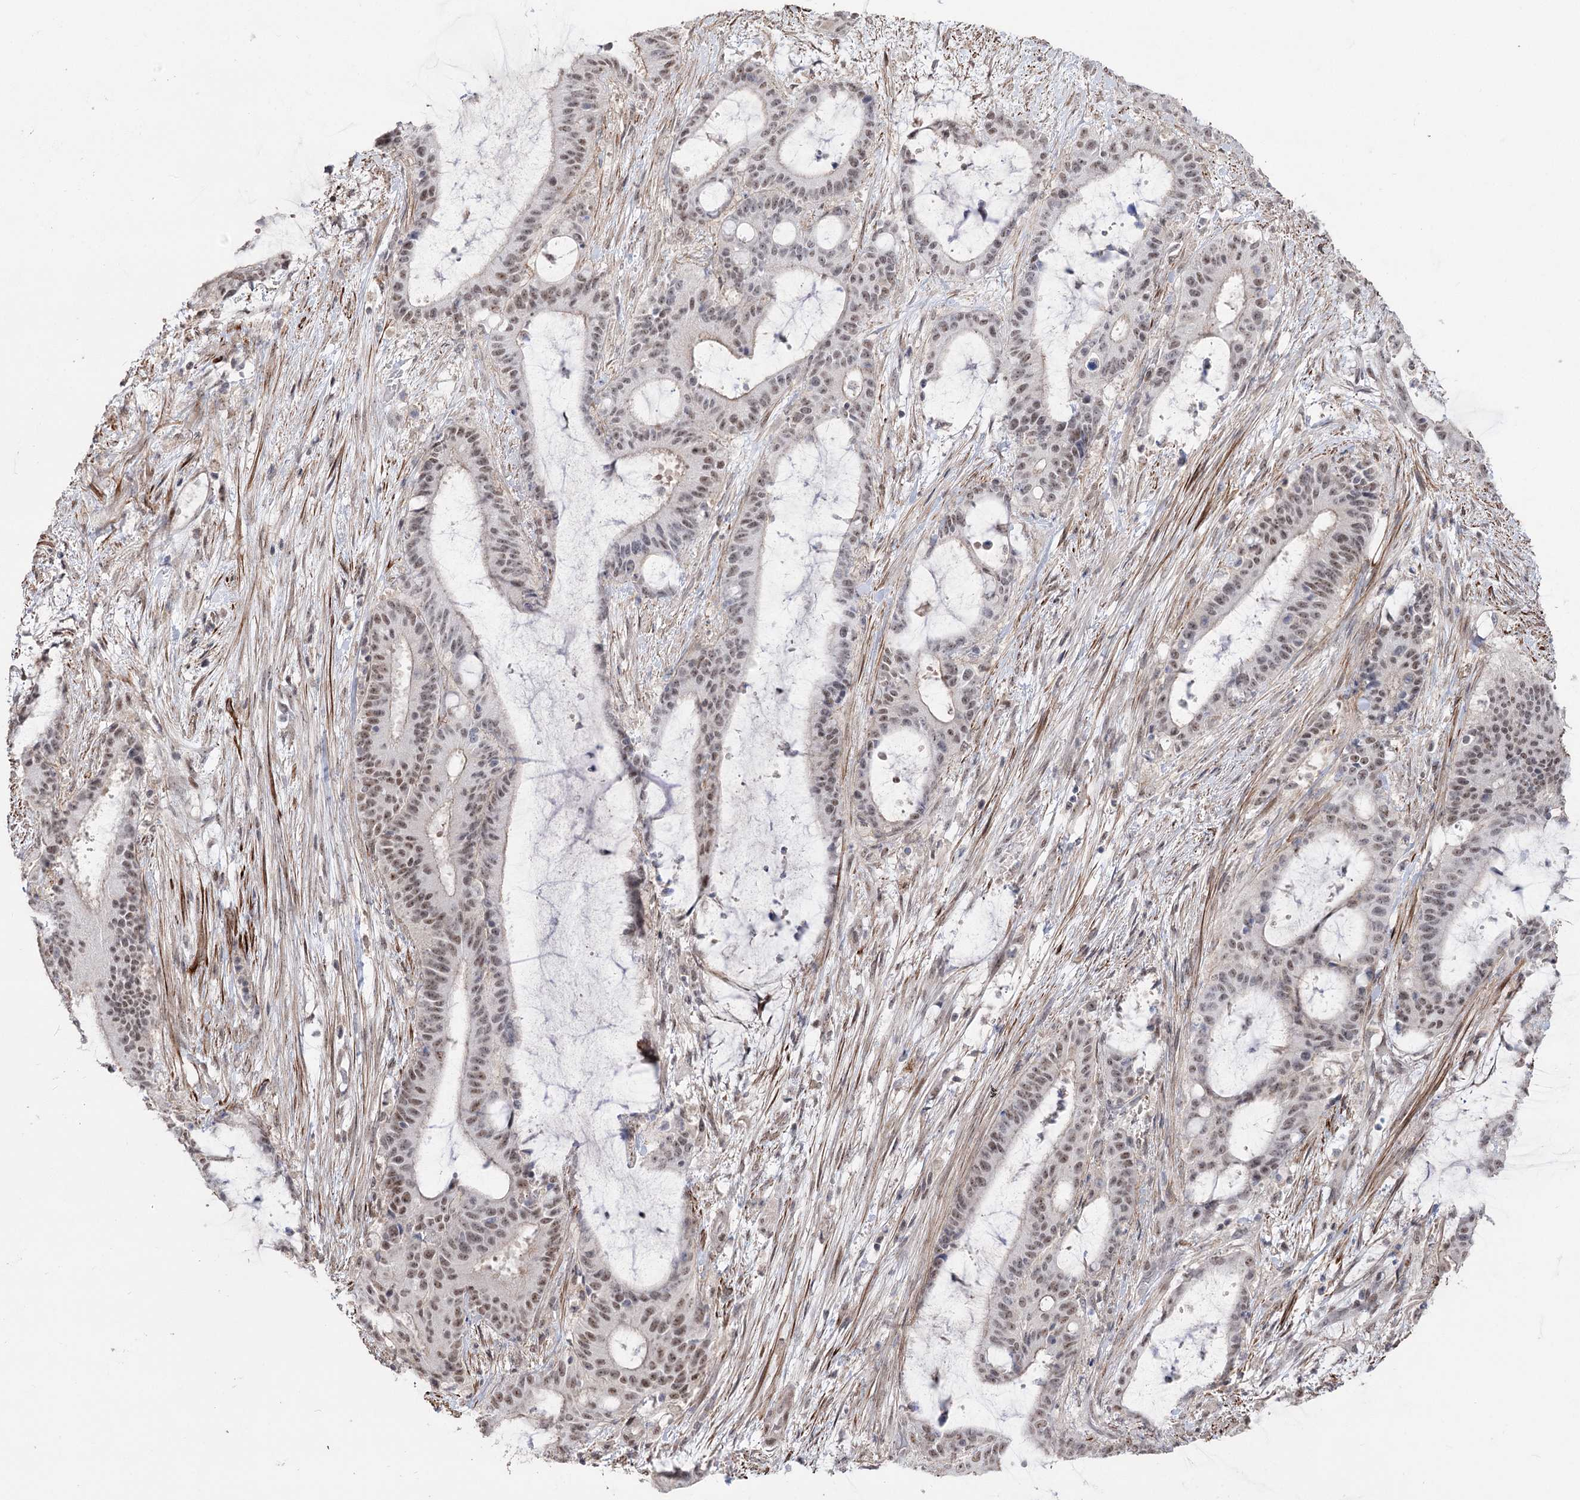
{"staining": {"intensity": "weak", "quantity": "25%-75%", "location": "nuclear"}, "tissue": "liver cancer", "cell_type": "Tumor cells", "image_type": "cancer", "snomed": [{"axis": "morphology", "description": "Normal tissue, NOS"}, {"axis": "morphology", "description": "Cholangiocarcinoma"}, {"axis": "topography", "description": "Liver"}, {"axis": "topography", "description": "Peripheral nerve tissue"}], "caption": "An immunohistochemistry (IHC) image of tumor tissue is shown. Protein staining in brown highlights weak nuclear positivity in cholangiocarcinoma (liver) within tumor cells.", "gene": "ZSCAN23", "patient": {"sex": "female", "age": 73}}